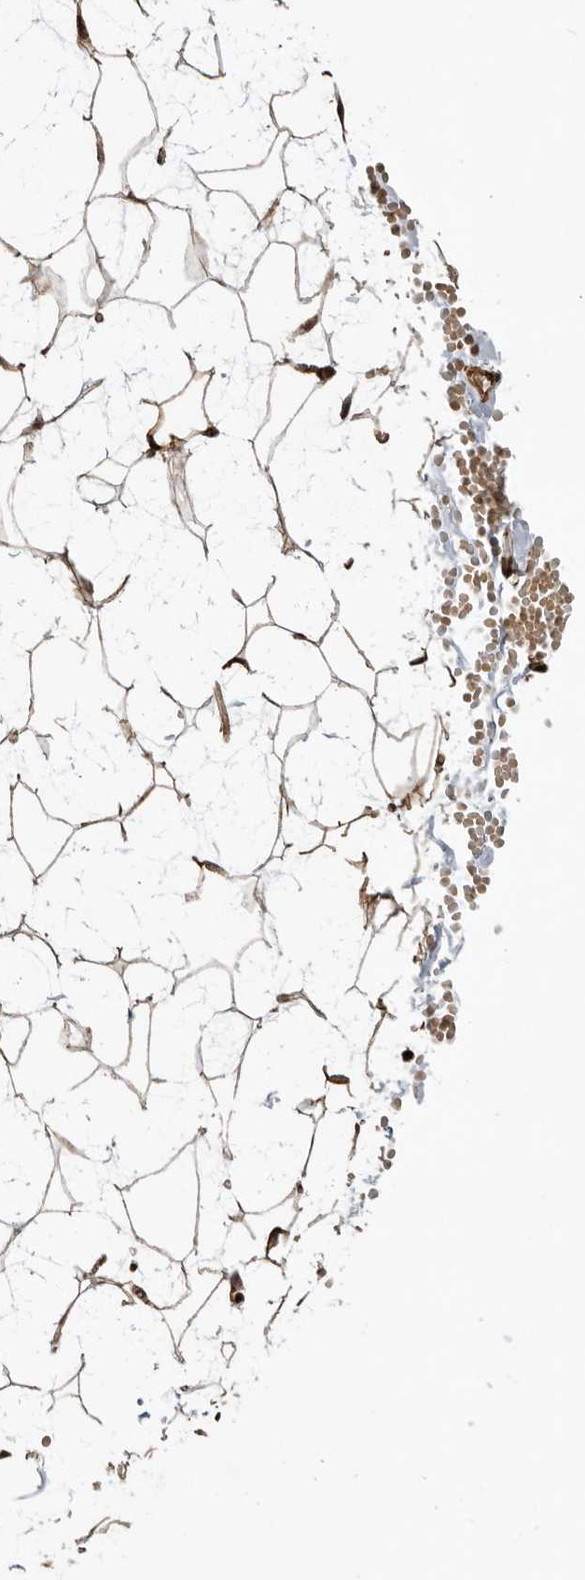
{"staining": {"intensity": "strong", "quantity": ">75%", "location": "cytoplasmic/membranous"}, "tissue": "adipose tissue", "cell_type": "Adipocytes", "image_type": "normal", "snomed": [{"axis": "morphology", "description": "Normal tissue, NOS"}, {"axis": "topography", "description": "Breast"}], "caption": "The histopathology image displays staining of unremarkable adipose tissue, revealing strong cytoplasmic/membranous protein positivity (brown color) within adipocytes.", "gene": "FZD3", "patient": {"sex": "female", "age": 23}}